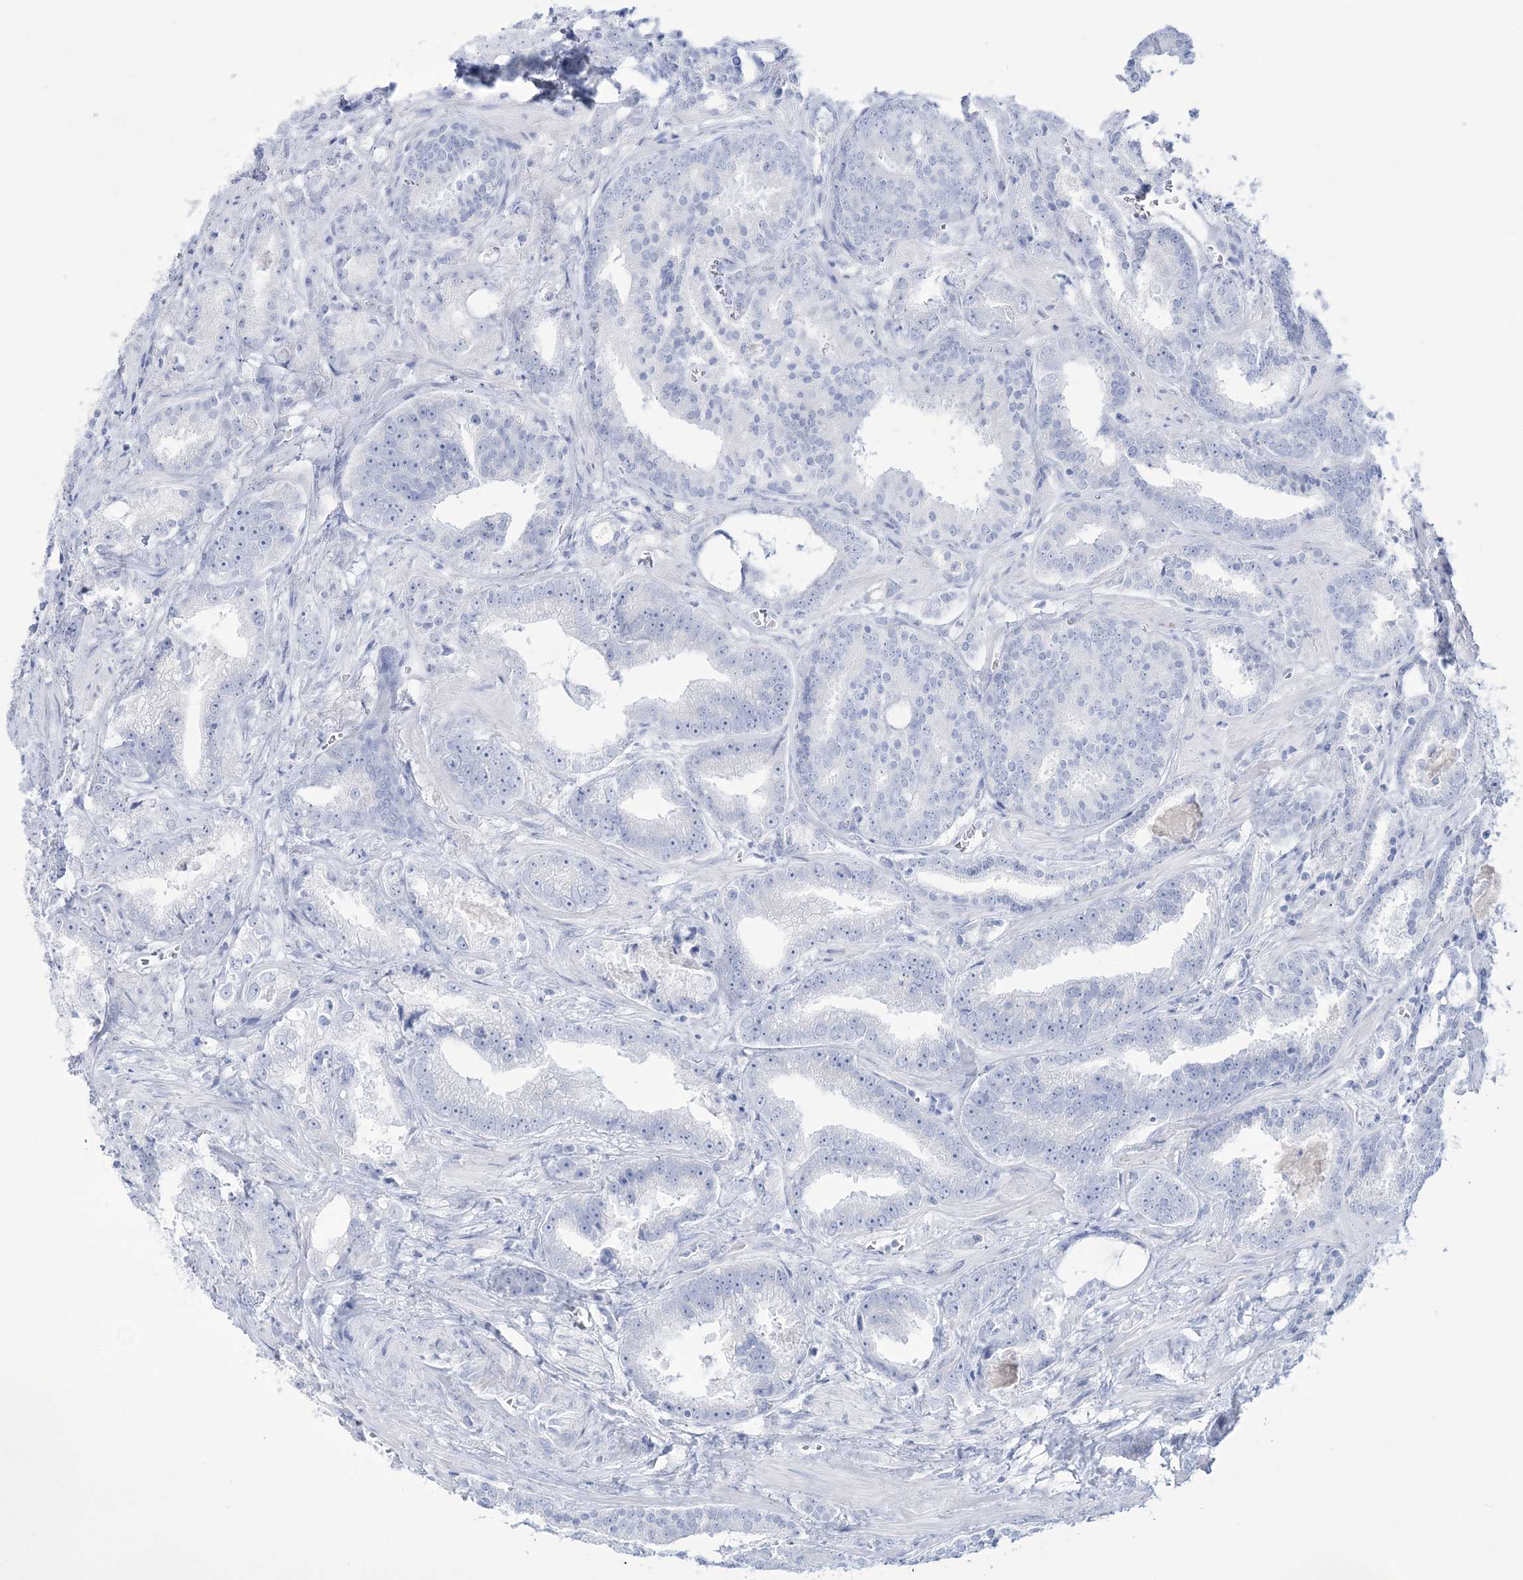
{"staining": {"intensity": "negative", "quantity": "none", "location": "none"}, "tissue": "prostate cancer", "cell_type": "Tumor cells", "image_type": "cancer", "snomed": [{"axis": "morphology", "description": "Adenocarcinoma, High grade"}, {"axis": "topography", "description": "Prostate and seminal vesicle, NOS"}], "caption": "Immunohistochemistry image of neoplastic tissue: human prostate cancer stained with DAB (3,3'-diaminobenzidine) shows no significant protein staining in tumor cells.", "gene": "RBP2", "patient": {"sex": "male", "age": 67}}